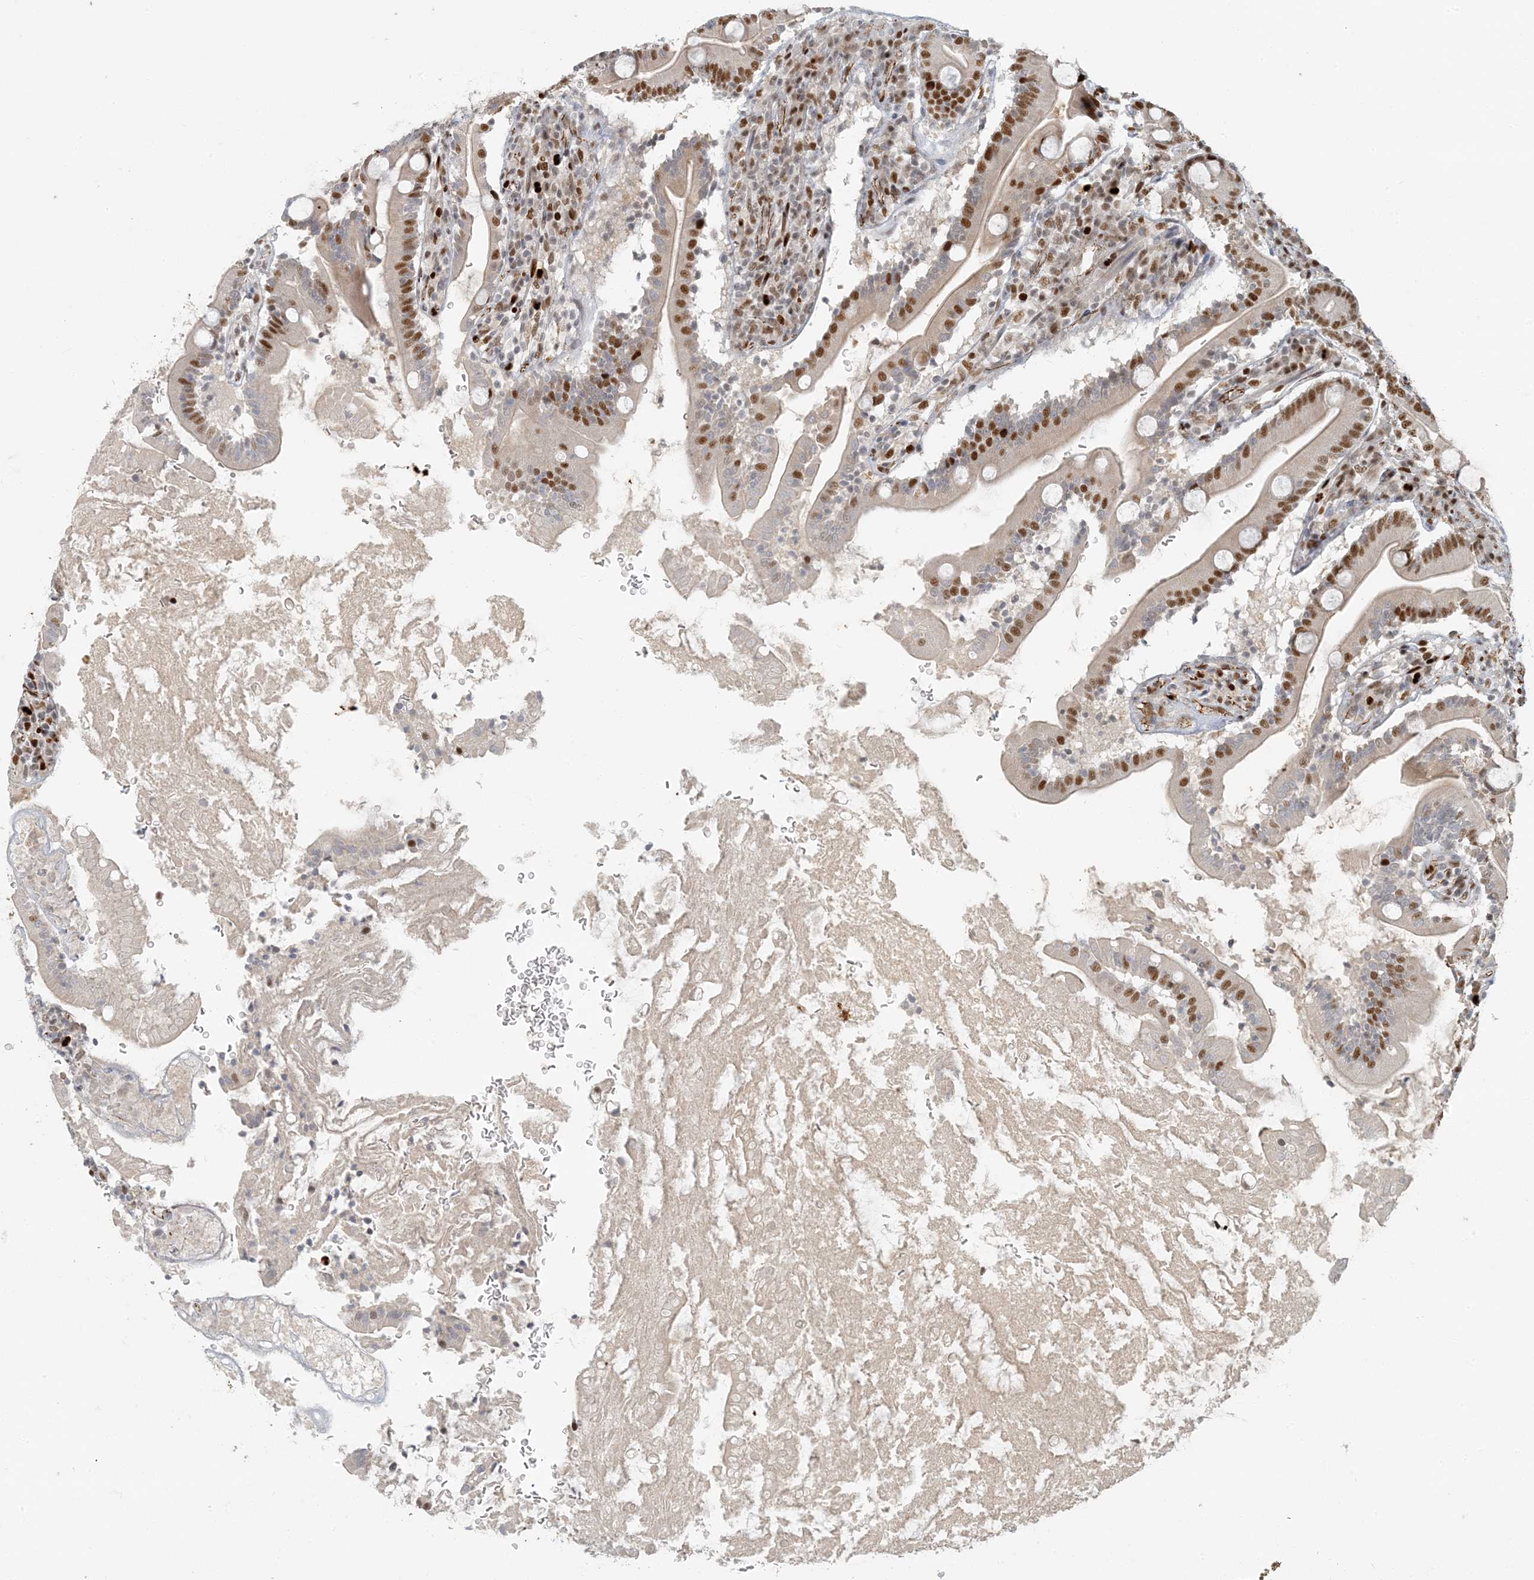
{"staining": {"intensity": "moderate", "quantity": "25%-75%", "location": "nuclear"}, "tissue": "duodenum", "cell_type": "Glandular cells", "image_type": "normal", "snomed": [{"axis": "morphology", "description": "Normal tissue, NOS"}, {"axis": "topography", "description": "Duodenum"}], "caption": "Brown immunohistochemical staining in unremarkable duodenum displays moderate nuclear positivity in about 25%-75% of glandular cells. (IHC, brightfield microscopy, high magnification).", "gene": "AK9", "patient": {"sex": "male", "age": 35}}